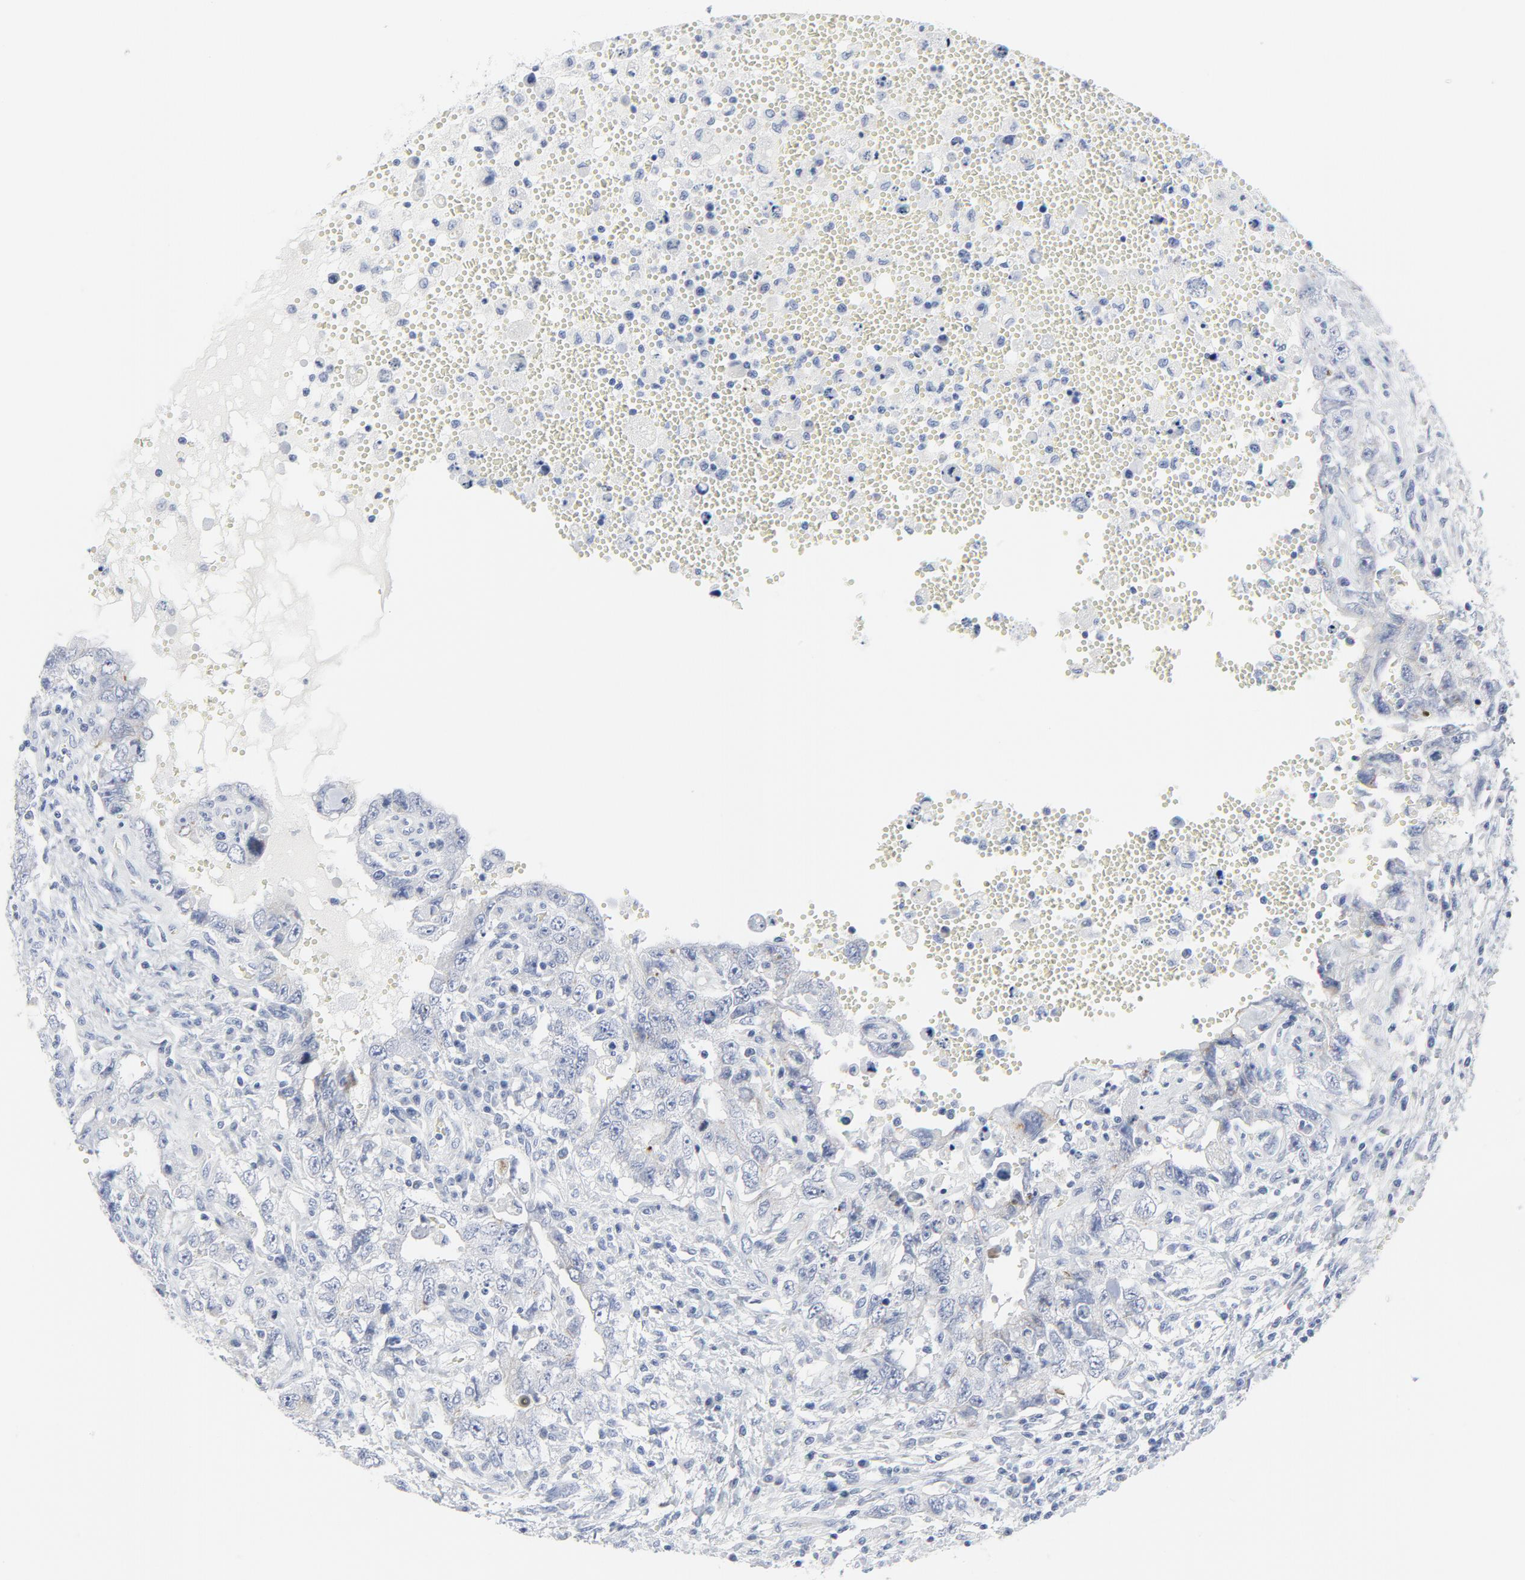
{"staining": {"intensity": "negative", "quantity": "none", "location": "none"}, "tissue": "testis cancer", "cell_type": "Tumor cells", "image_type": "cancer", "snomed": [{"axis": "morphology", "description": "Carcinoma, Embryonal, NOS"}, {"axis": "topography", "description": "Testis"}], "caption": "Immunohistochemical staining of human testis cancer (embryonal carcinoma) demonstrates no significant expression in tumor cells. (Brightfield microscopy of DAB immunohistochemistry (IHC) at high magnification).", "gene": "TUBB1", "patient": {"sex": "male", "age": 26}}